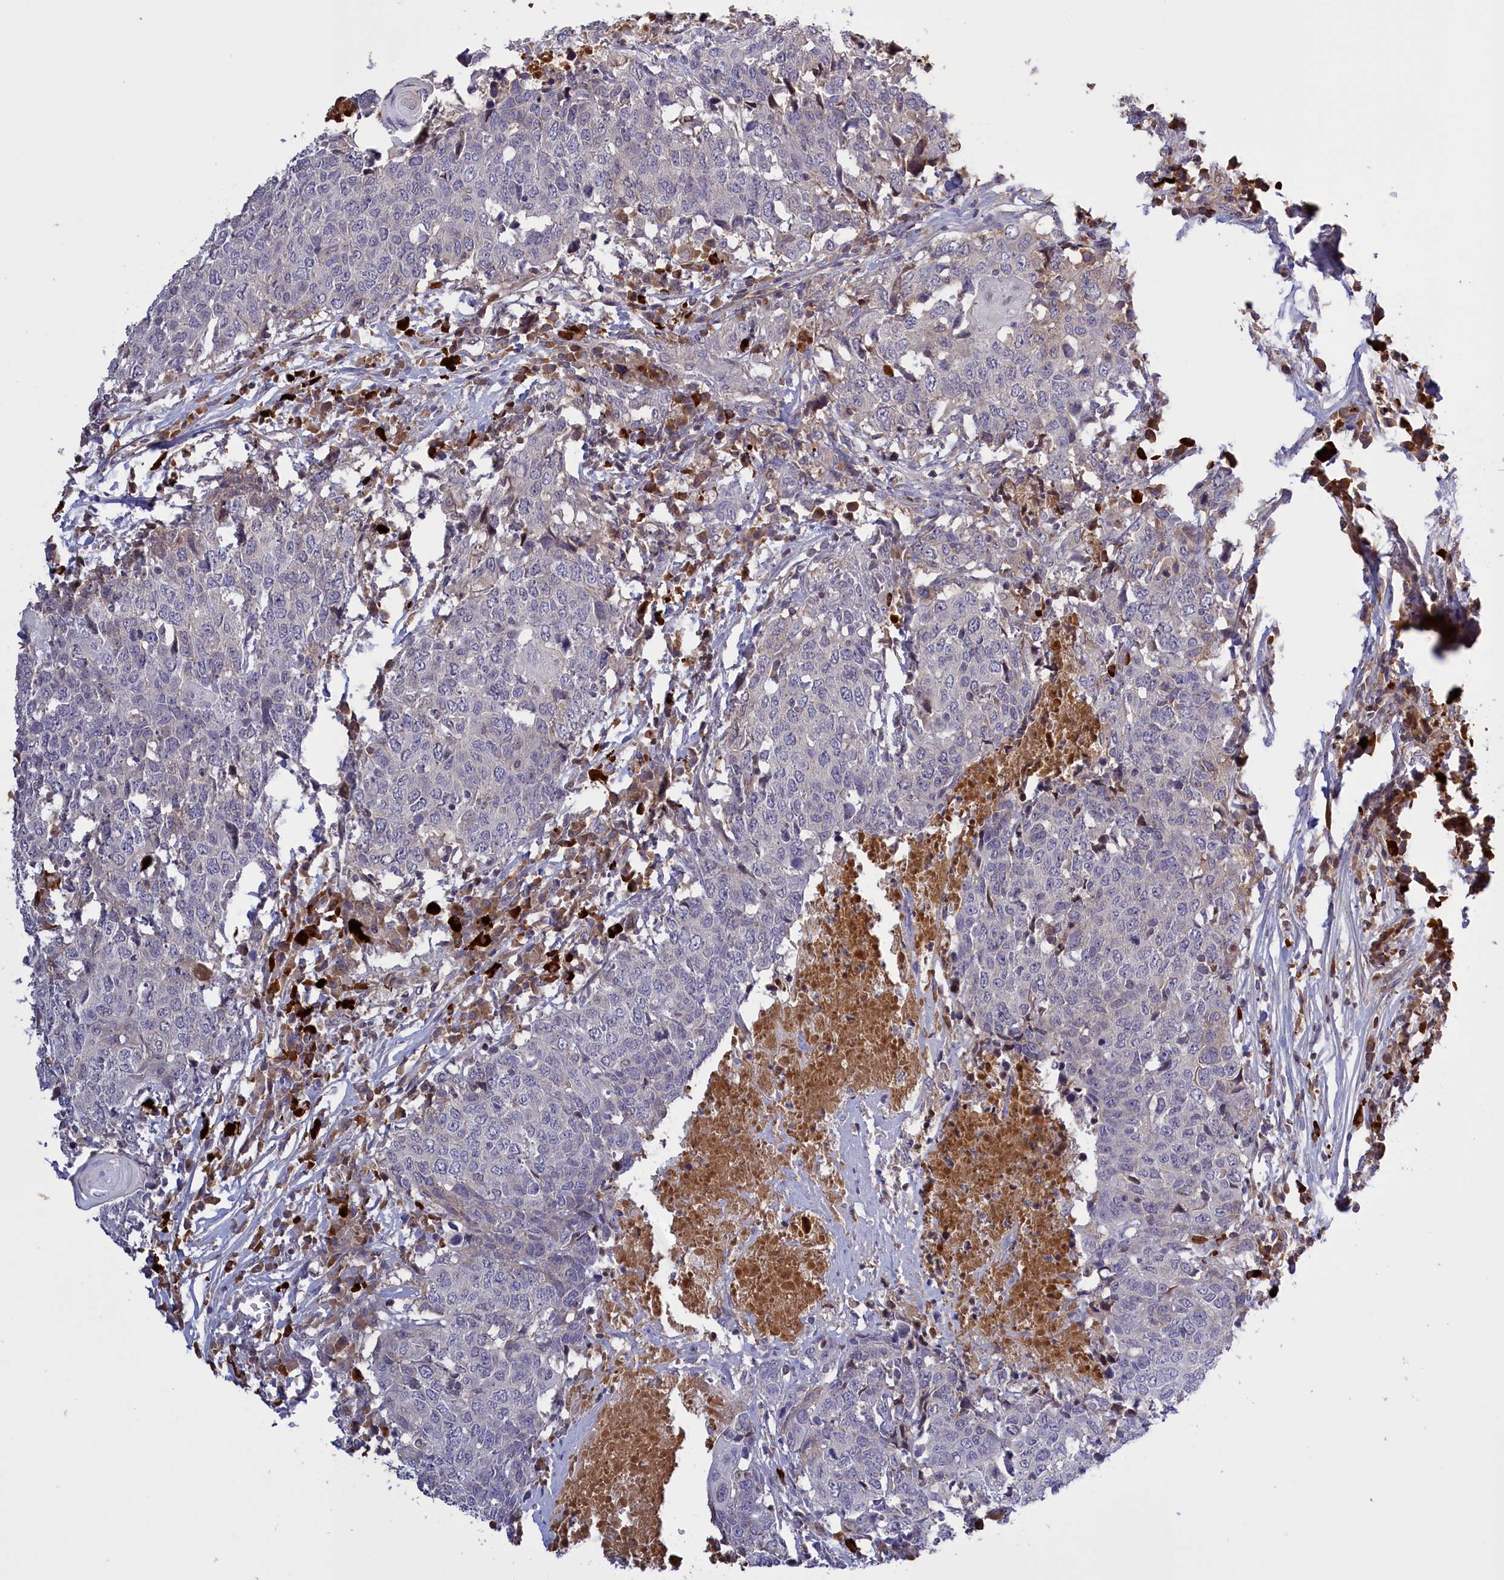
{"staining": {"intensity": "negative", "quantity": "none", "location": "none"}, "tissue": "head and neck cancer", "cell_type": "Tumor cells", "image_type": "cancer", "snomed": [{"axis": "morphology", "description": "Squamous cell carcinoma, NOS"}, {"axis": "topography", "description": "Head-Neck"}], "caption": "This is an immunohistochemistry (IHC) micrograph of head and neck cancer. There is no expression in tumor cells.", "gene": "RRAD", "patient": {"sex": "male", "age": 66}}